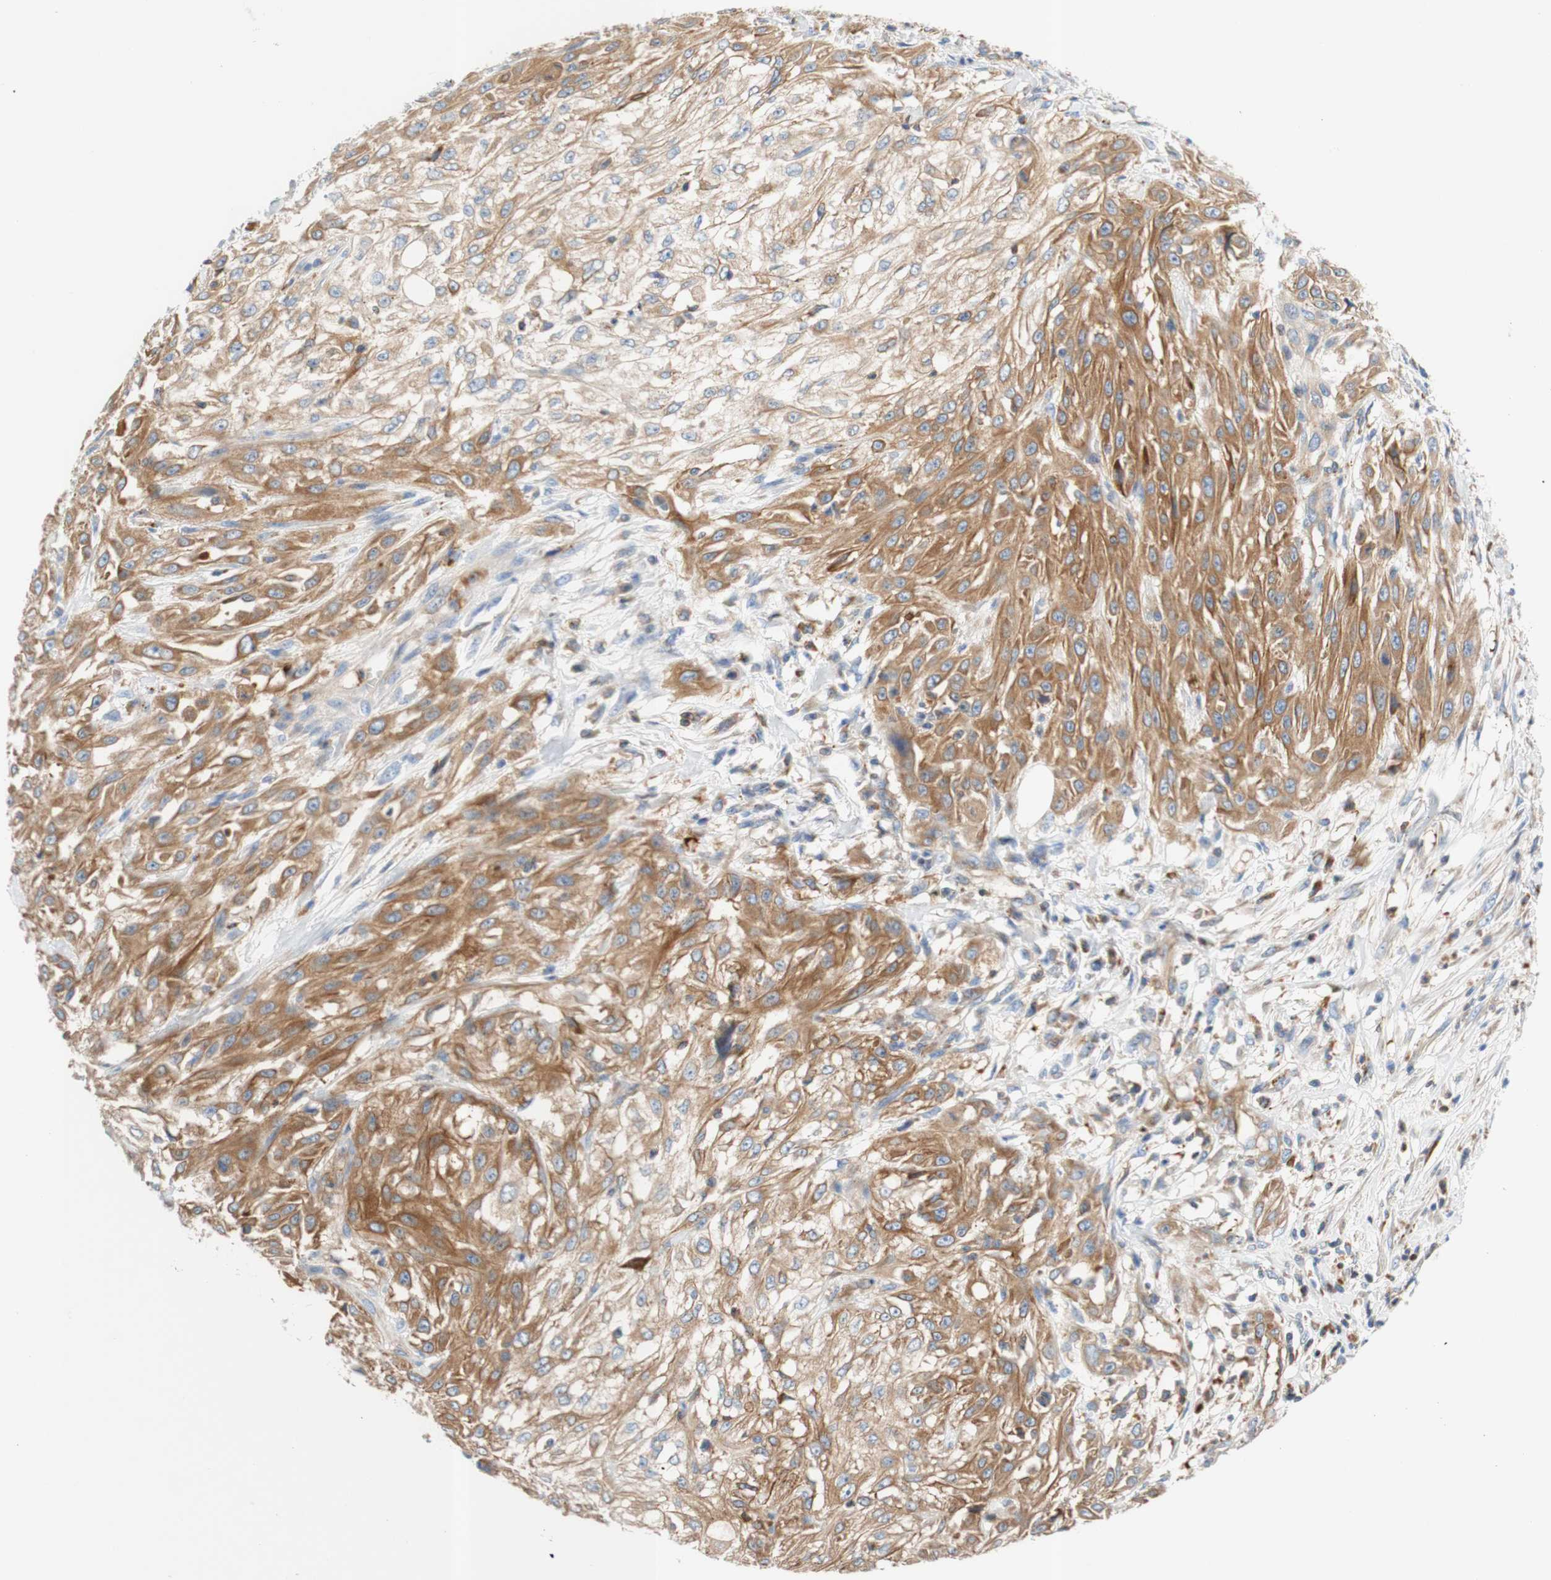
{"staining": {"intensity": "moderate", "quantity": ">75%", "location": "cytoplasmic/membranous"}, "tissue": "skin cancer", "cell_type": "Tumor cells", "image_type": "cancer", "snomed": [{"axis": "morphology", "description": "Squamous cell carcinoma, NOS"}, {"axis": "topography", "description": "Skin"}], "caption": "Skin squamous cell carcinoma stained with immunohistochemistry demonstrates moderate cytoplasmic/membranous staining in approximately >75% of tumor cells.", "gene": "STOM", "patient": {"sex": "male", "age": 75}}